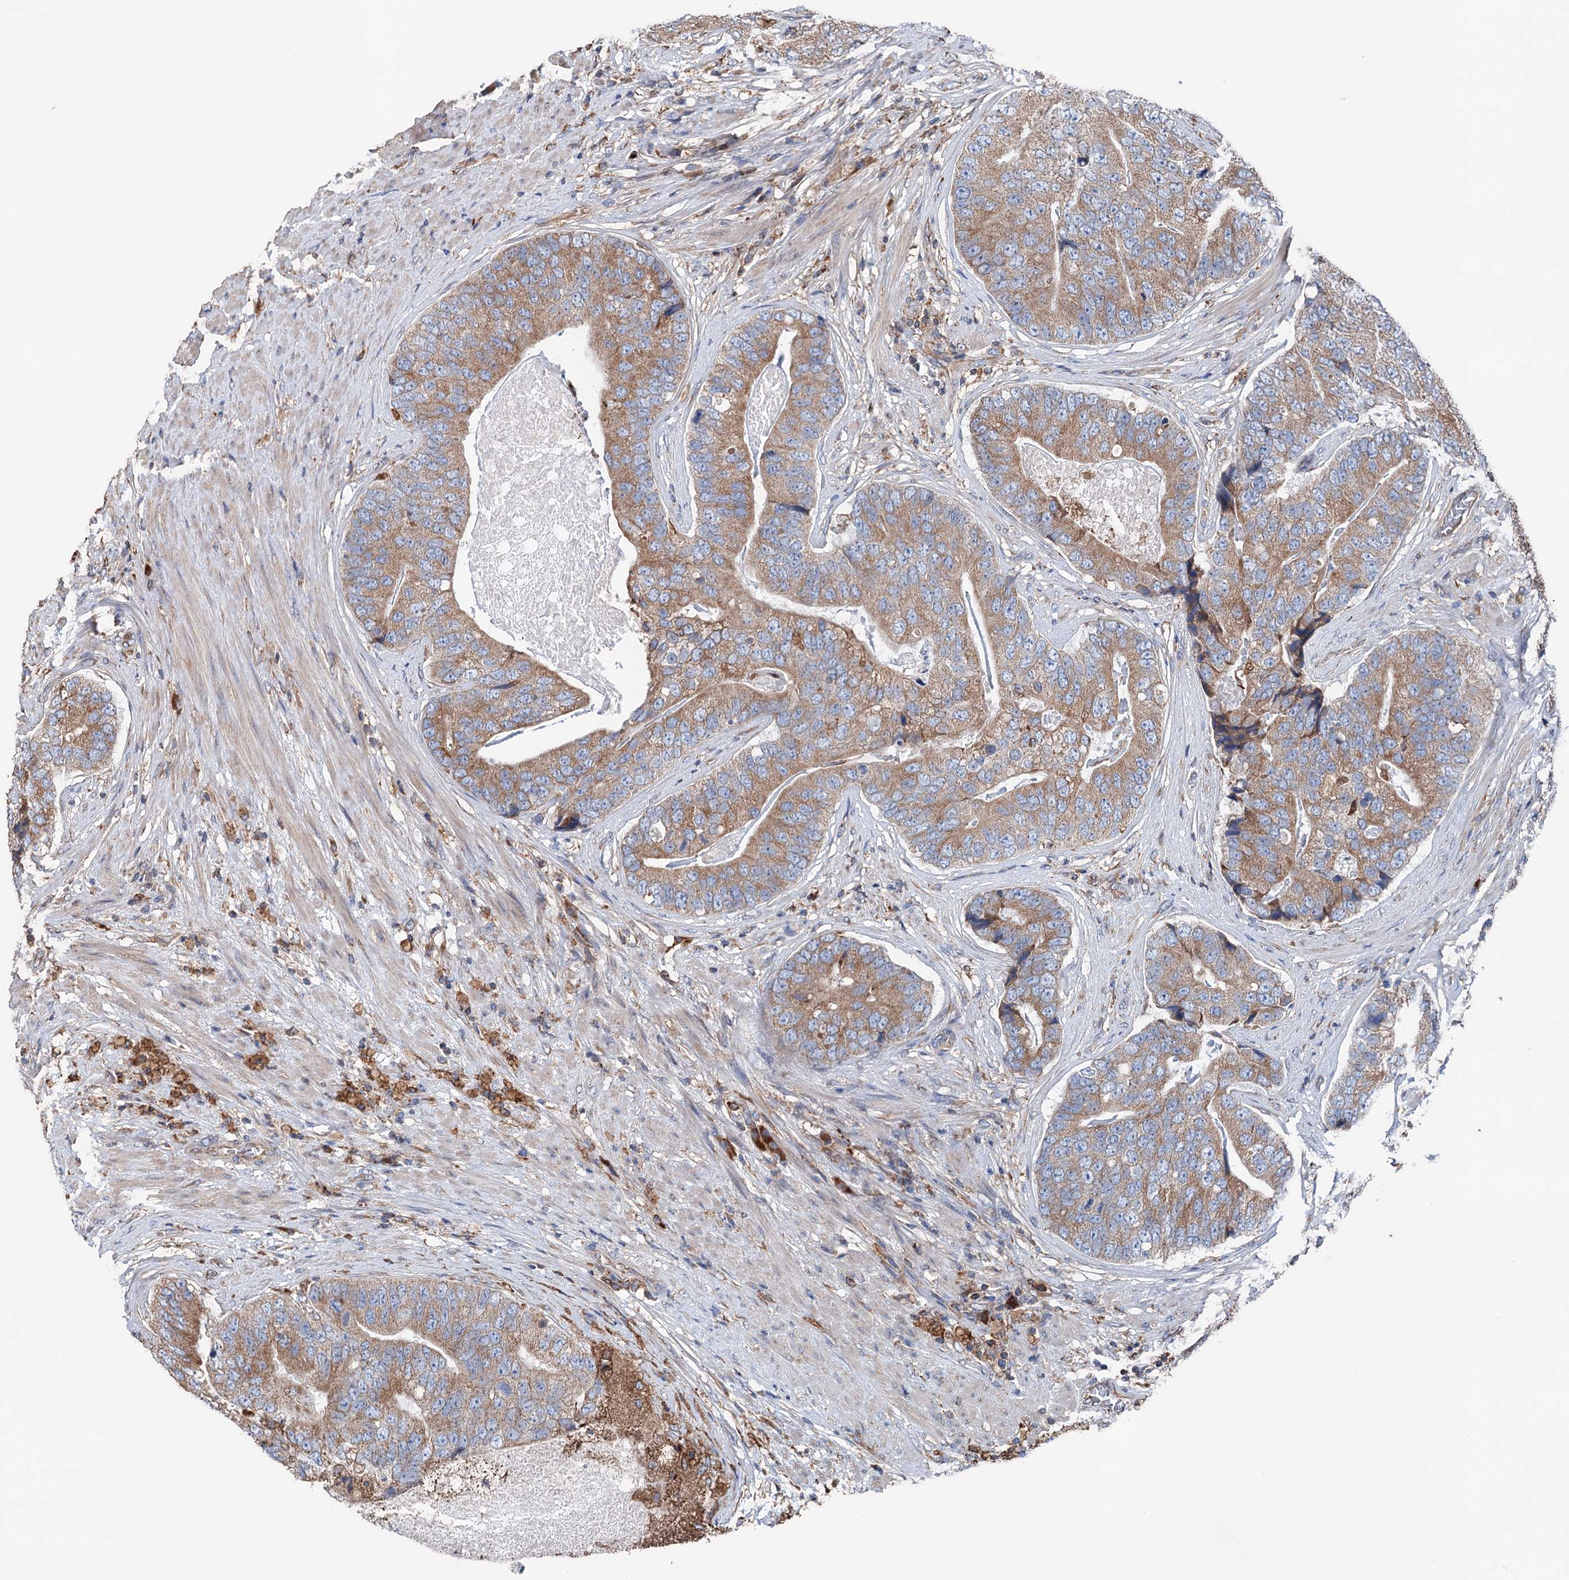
{"staining": {"intensity": "moderate", "quantity": ">75%", "location": "cytoplasmic/membranous"}, "tissue": "prostate cancer", "cell_type": "Tumor cells", "image_type": "cancer", "snomed": [{"axis": "morphology", "description": "Adenocarcinoma, High grade"}, {"axis": "topography", "description": "Prostate"}], "caption": "The image demonstrates immunohistochemical staining of adenocarcinoma (high-grade) (prostate). There is moderate cytoplasmic/membranous expression is seen in about >75% of tumor cells.", "gene": "ERP29", "patient": {"sex": "male", "age": 70}}